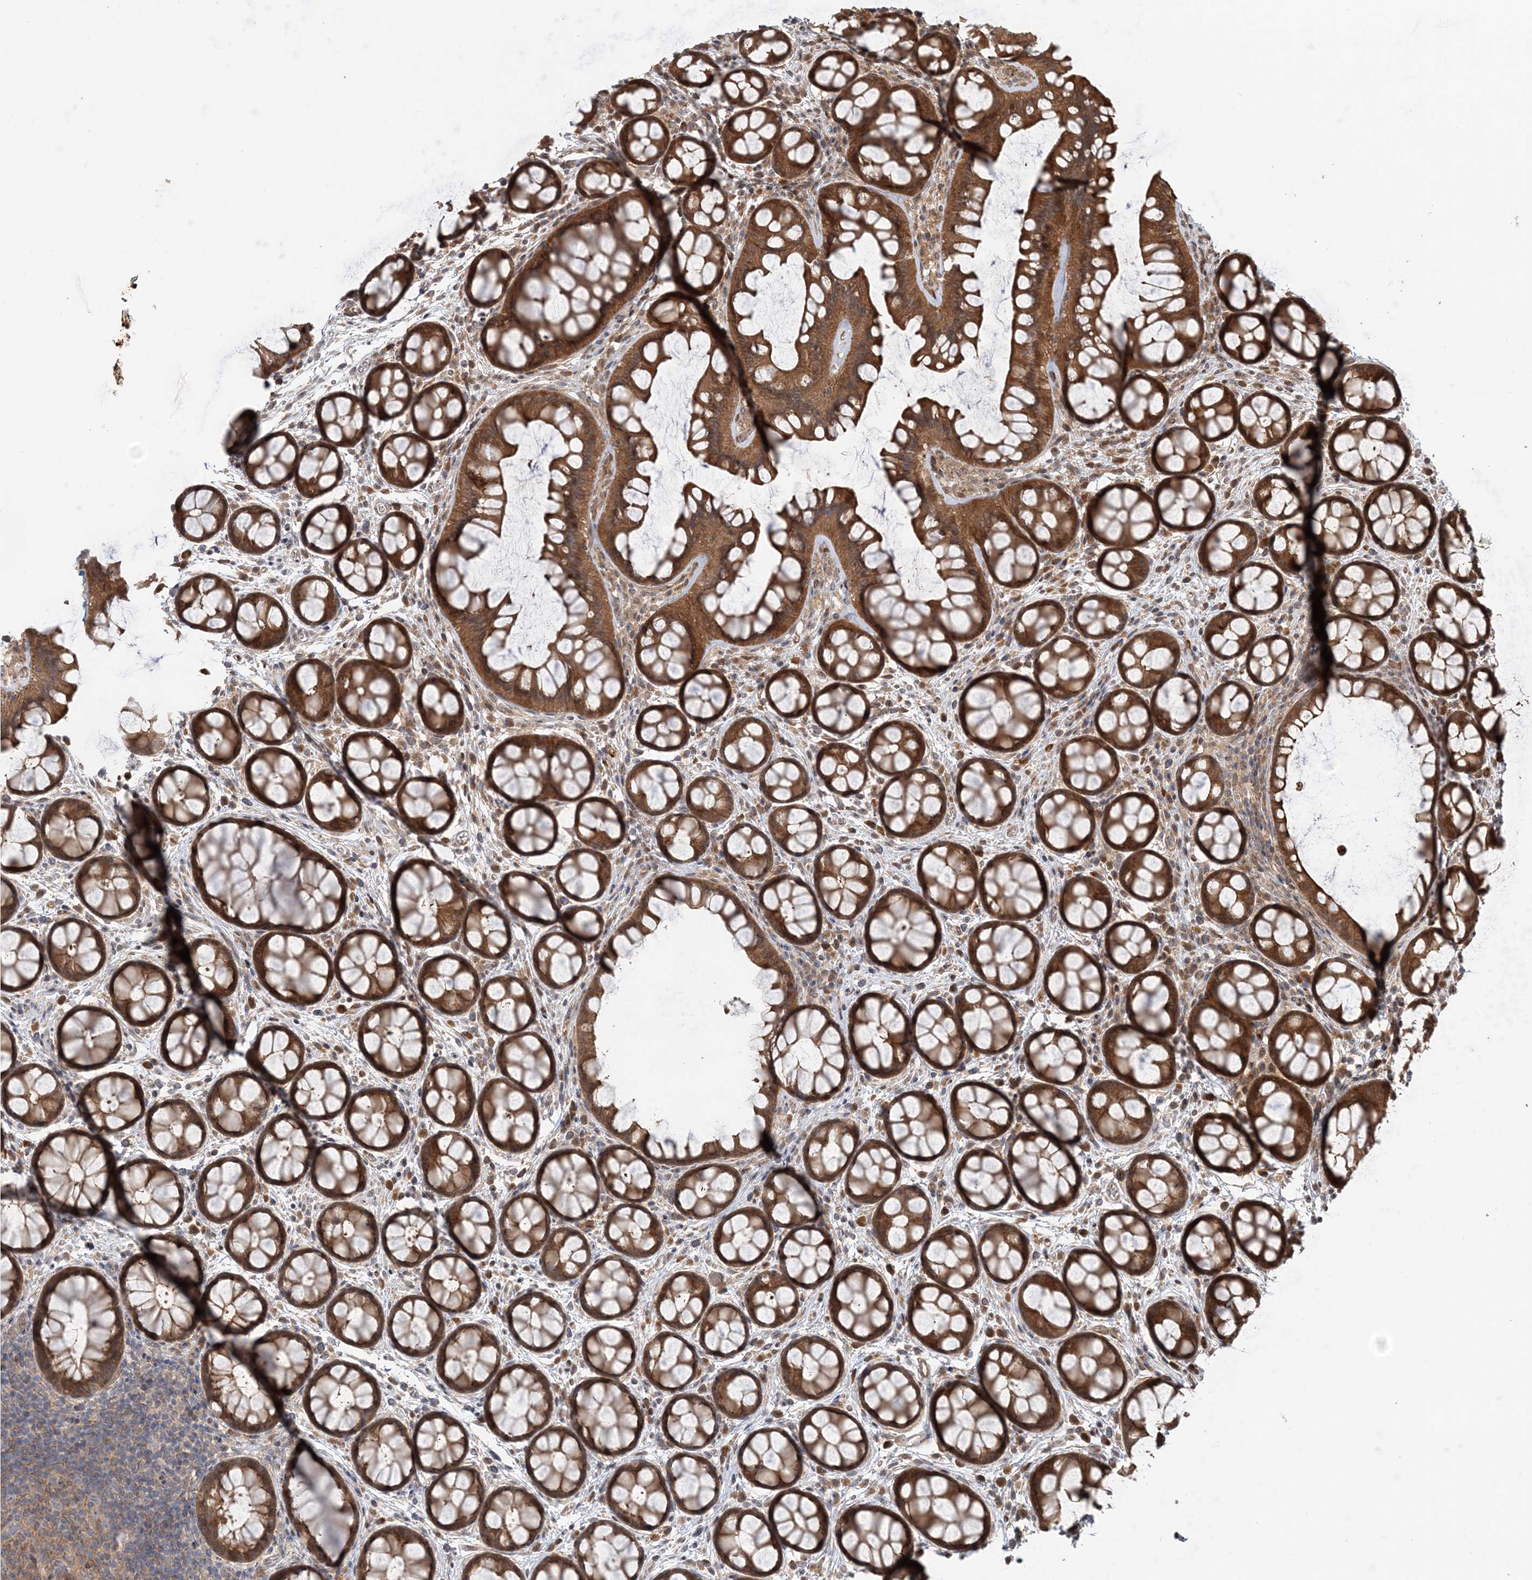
{"staining": {"intensity": "moderate", "quantity": ">75%", "location": "cytoplasmic/membranous"}, "tissue": "colon", "cell_type": "Endothelial cells", "image_type": "normal", "snomed": [{"axis": "morphology", "description": "Normal tissue, NOS"}, {"axis": "topography", "description": "Colon"}], "caption": "Brown immunohistochemical staining in unremarkable human colon reveals moderate cytoplasmic/membranous expression in about >75% of endothelial cells.", "gene": "UBTD2", "patient": {"sex": "female", "age": 82}}